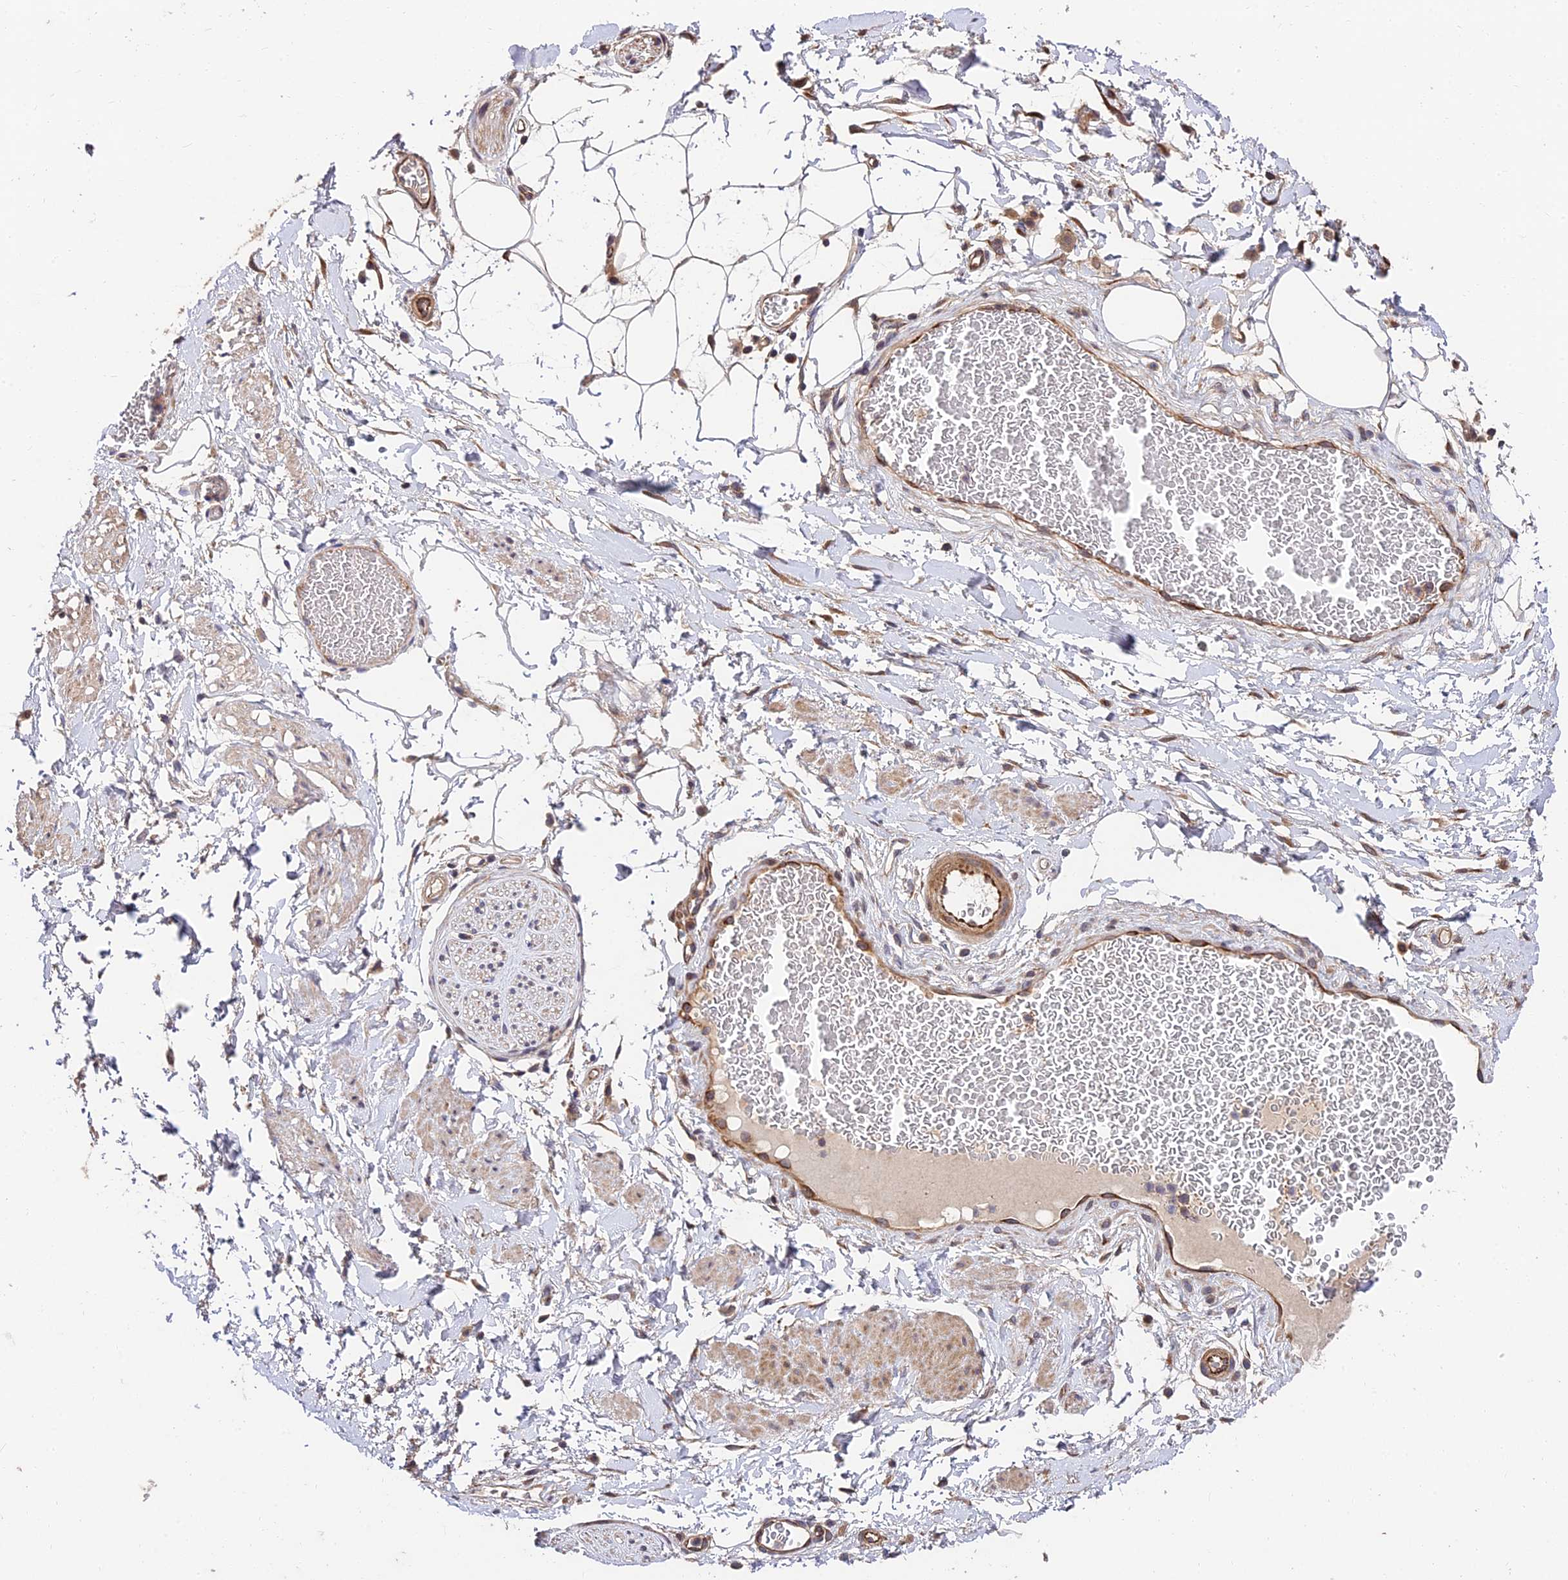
{"staining": {"intensity": "weak", "quantity": "25%-75%", "location": "cytoplasmic/membranous"}, "tissue": "adipose tissue", "cell_type": "Adipocytes", "image_type": "normal", "snomed": [{"axis": "morphology", "description": "Normal tissue, NOS"}, {"axis": "morphology", "description": "Adenocarcinoma, NOS"}, {"axis": "topography", "description": "Rectum"}, {"axis": "topography", "description": "Vagina"}, {"axis": "topography", "description": "Peripheral nerve tissue"}], "caption": "About 25%-75% of adipocytes in normal human adipose tissue demonstrate weak cytoplasmic/membranous protein expression as visualized by brown immunohistochemical staining.", "gene": "MKKS", "patient": {"sex": "female", "age": 71}}